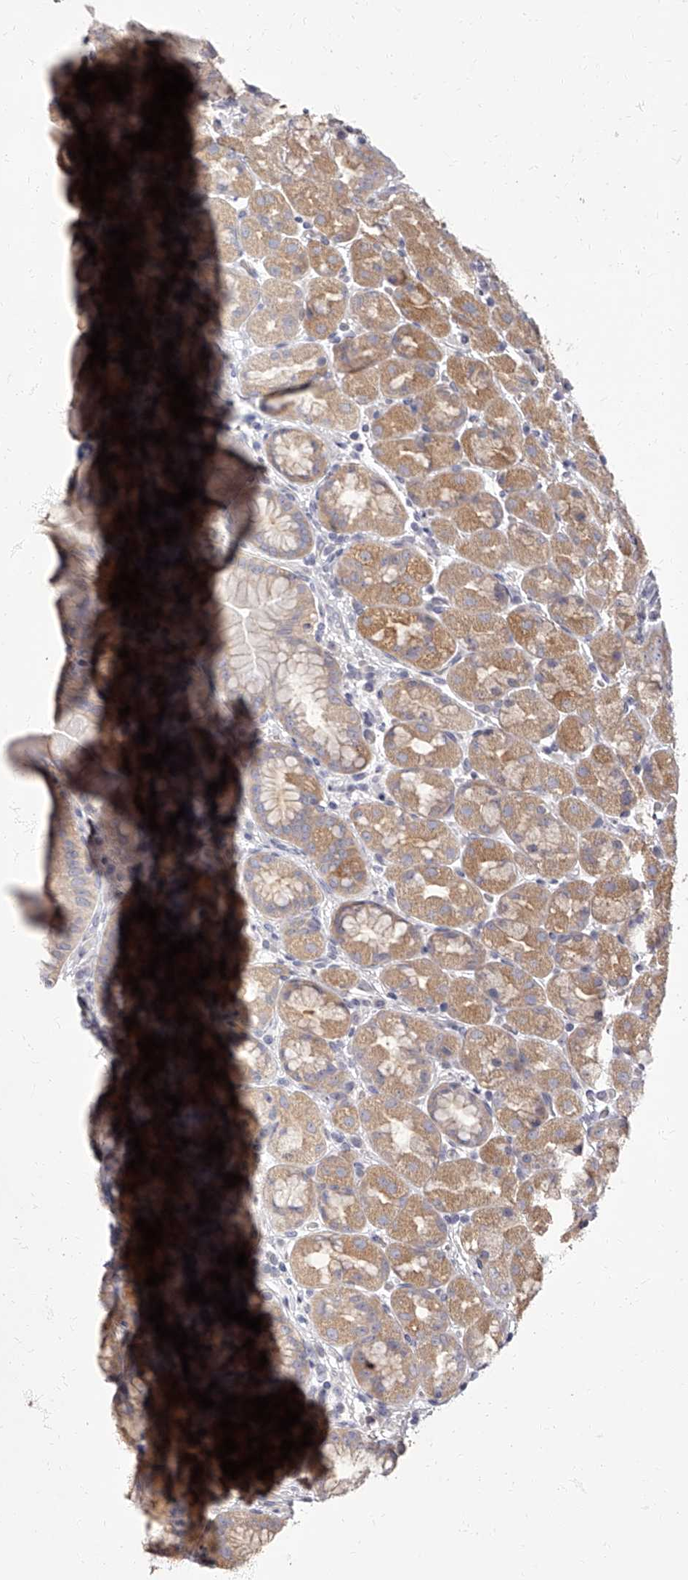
{"staining": {"intensity": "moderate", "quantity": ">75%", "location": "cytoplasmic/membranous"}, "tissue": "stomach", "cell_type": "Glandular cells", "image_type": "normal", "snomed": [{"axis": "morphology", "description": "Normal tissue, NOS"}, {"axis": "topography", "description": "Stomach, upper"}], "caption": "Protein staining by immunohistochemistry shows moderate cytoplasmic/membranous expression in about >75% of glandular cells in benign stomach. (DAB IHC with brightfield microscopy, high magnification).", "gene": "APEH", "patient": {"sex": "male", "age": 68}}